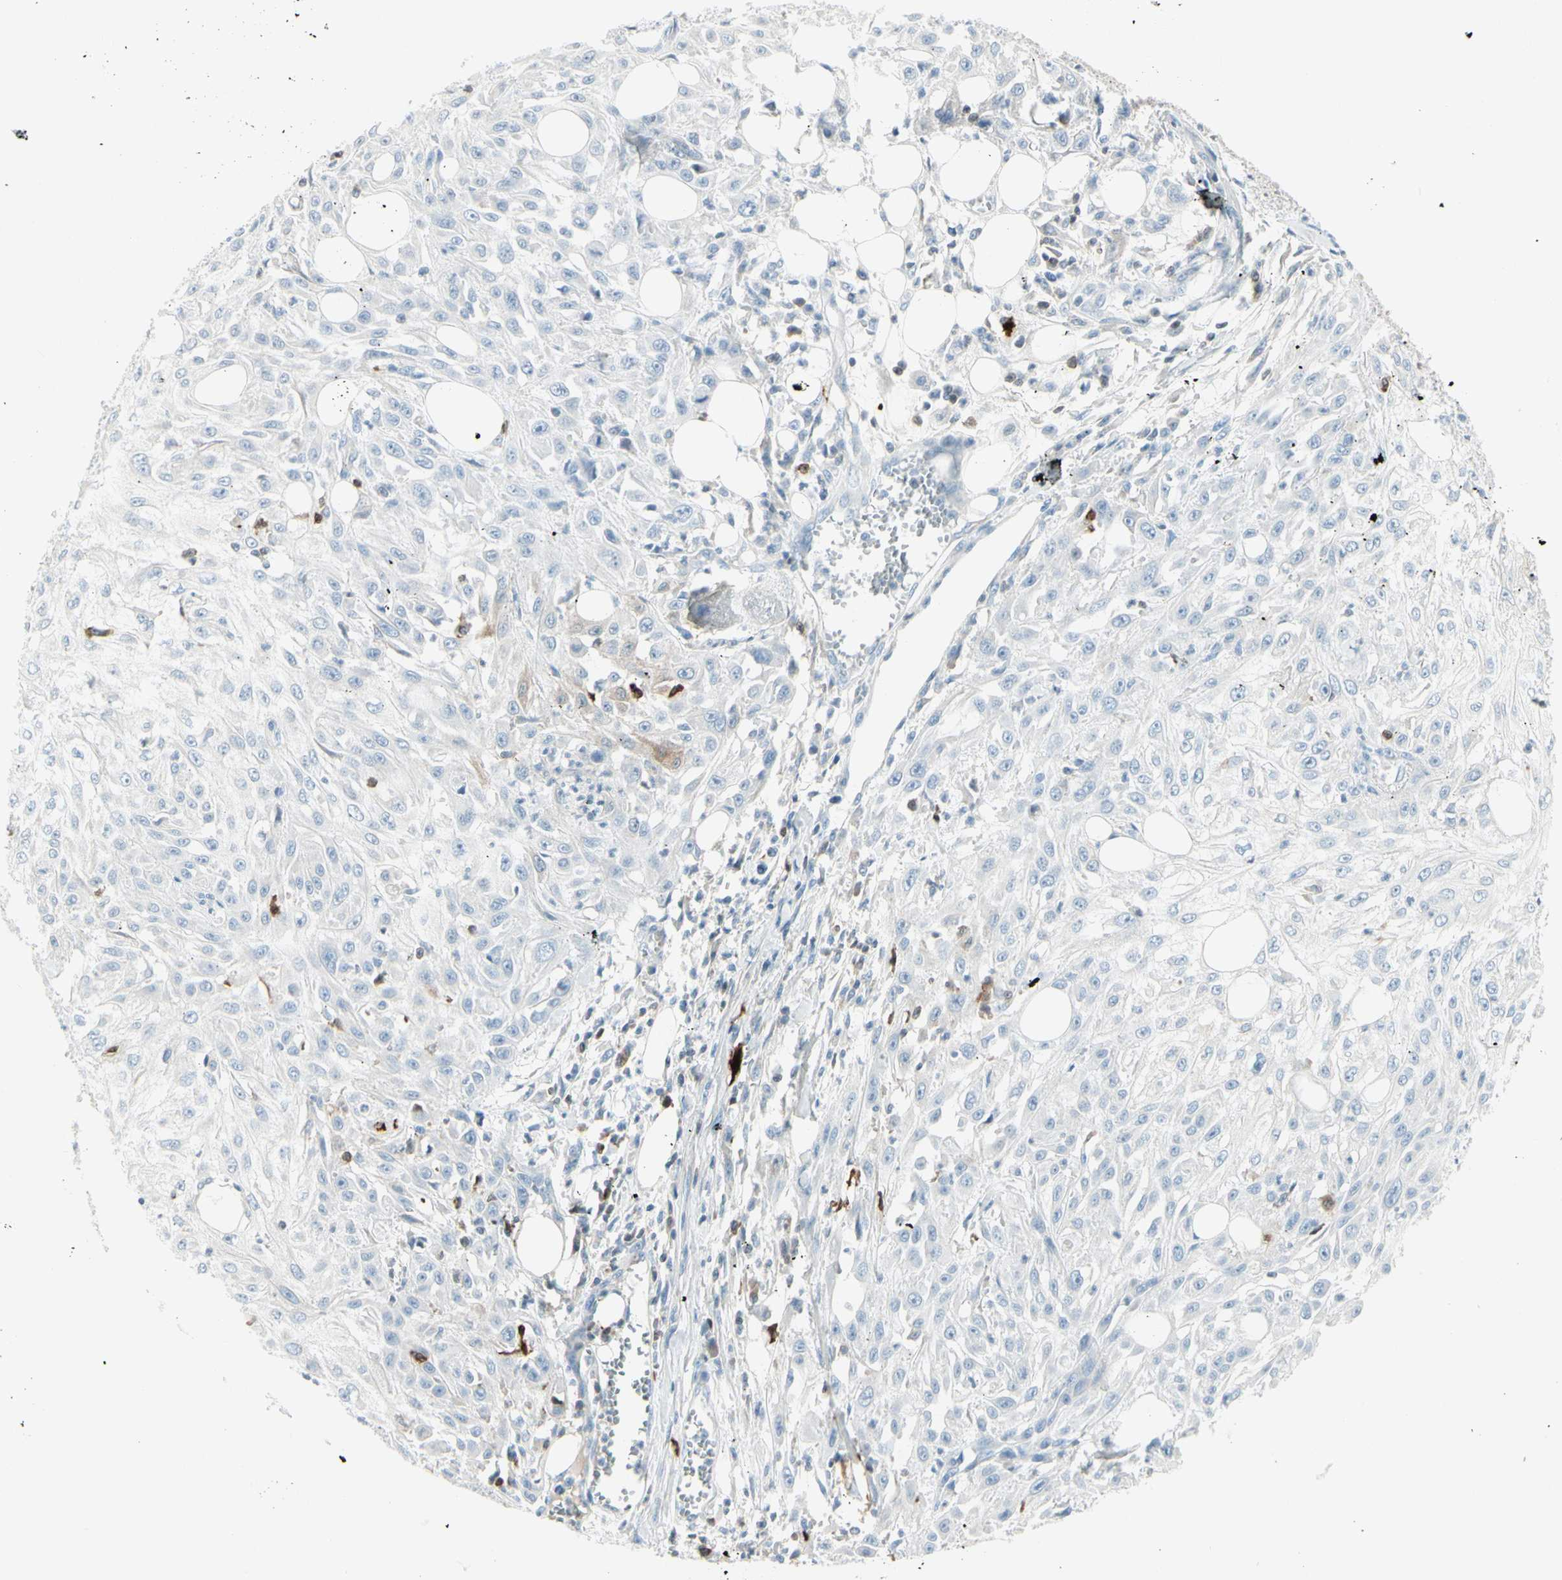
{"staining": {"intensity": "negative", "quantity": "none", "location": "none"}, "tissue": "skin cancer", "cell_type": "Tumor cells", "image_type": "cancer", "snomed": [{"axis": "morphology", "description": "Squamous cell carcinoma, NOS"}, {"axis": "topography", "description": "Skin"}], "caption": "DAB immunohistochemical staining of squamous cell carcinoma (skin) shows no significant positivity in tumor cells. (DAB immunohistochemistry visualized using brightfield microscopy, high magnification).", "gene": "TRAF1", "patient": {"sex": "male", "age": 75}}